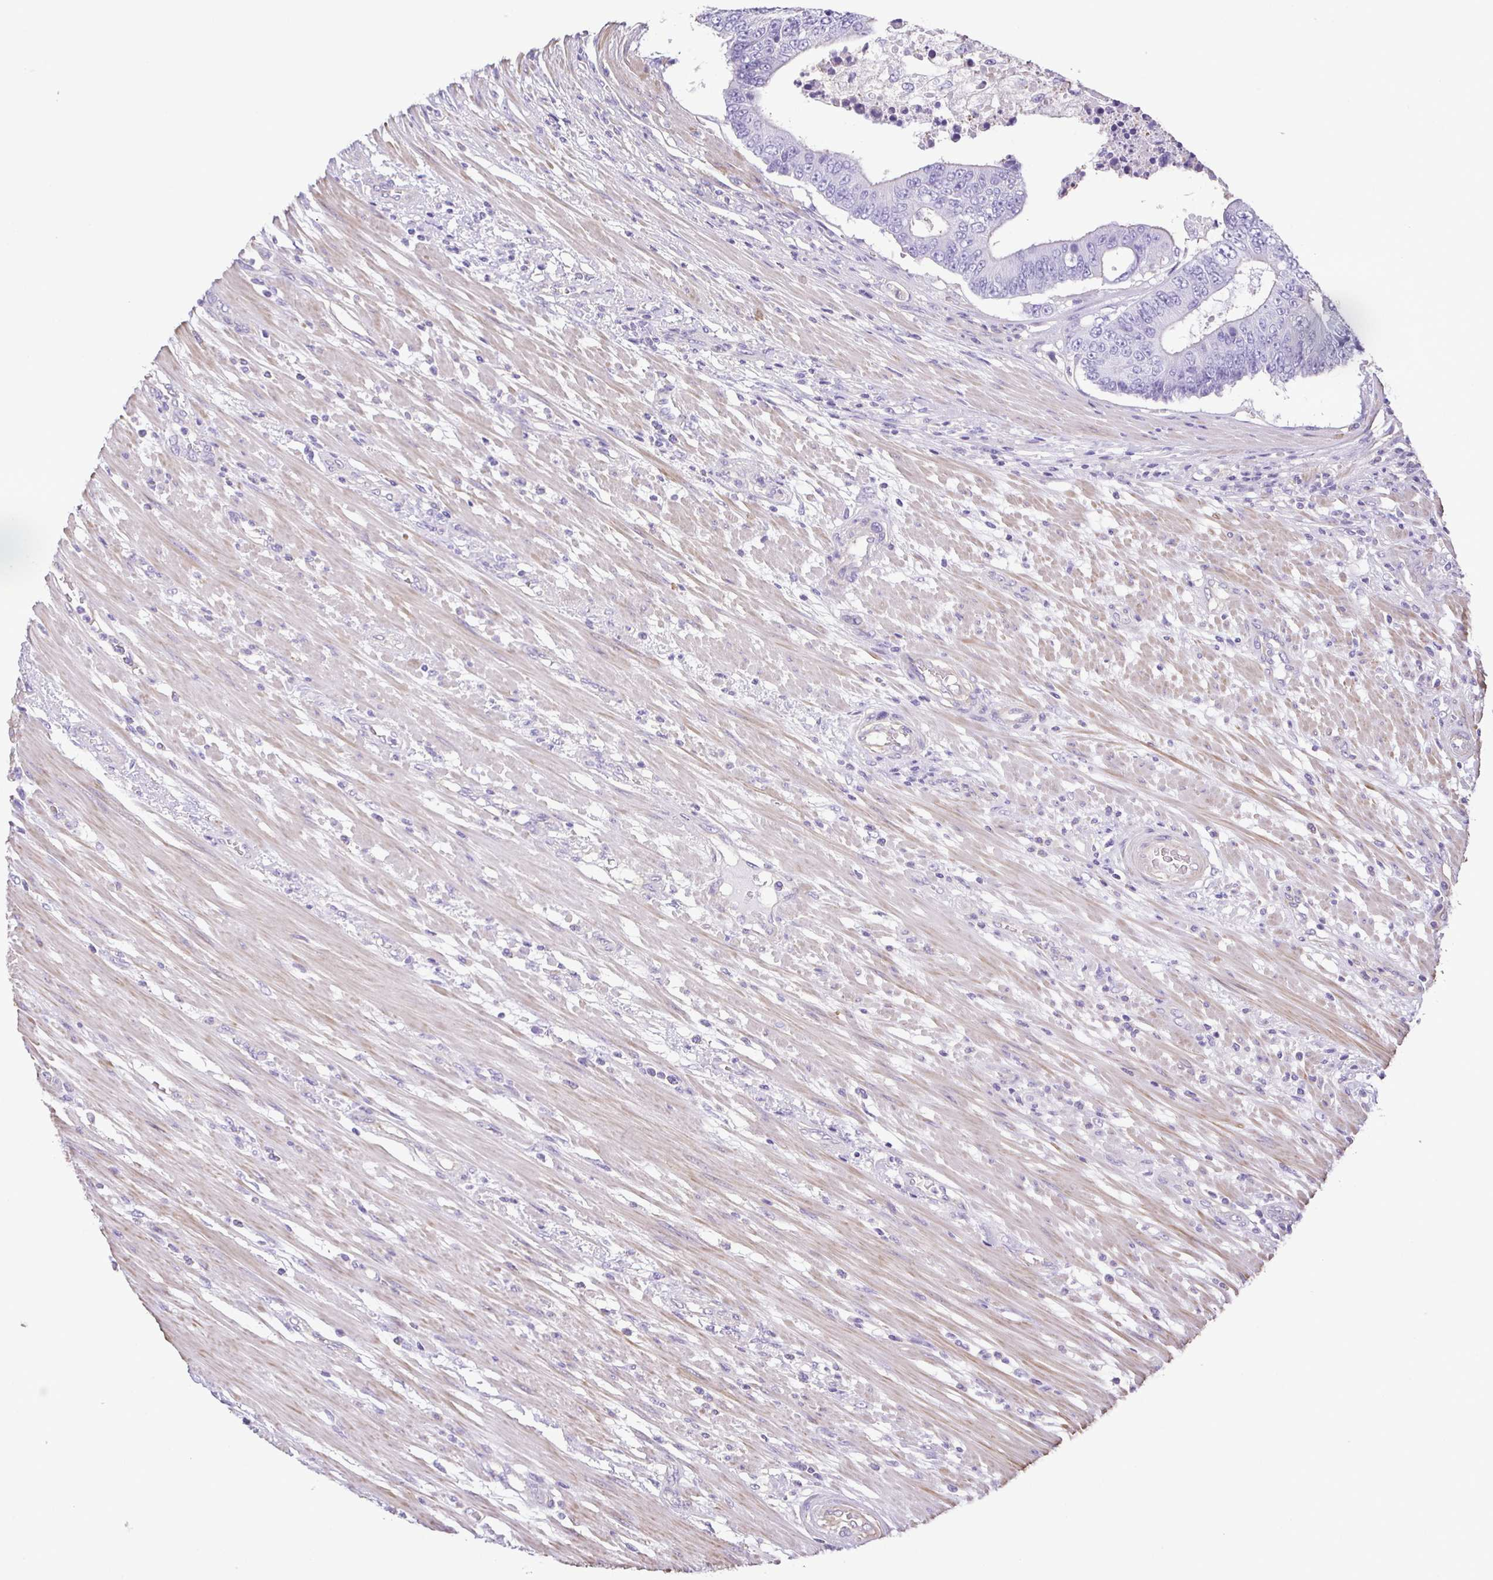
{"staining": {"intensity": "negative", "quantity": "none", "location": "none"}, "tissue": "colorectal cancer", "cell_type": "Tumor cells", "image_type": "cancer", "snomed": [{"axis": "morphology", "description": "Adenocarcinoma, NOS"}, {"axis": "topography", "description": "Colon"}], "caption": "The IHC histopathology image has no significant expression in tumor cells of colorectal adenocarcinoma tissue.", "gene": "MYL6", "patient": {"sex": "female", "age": 48}}